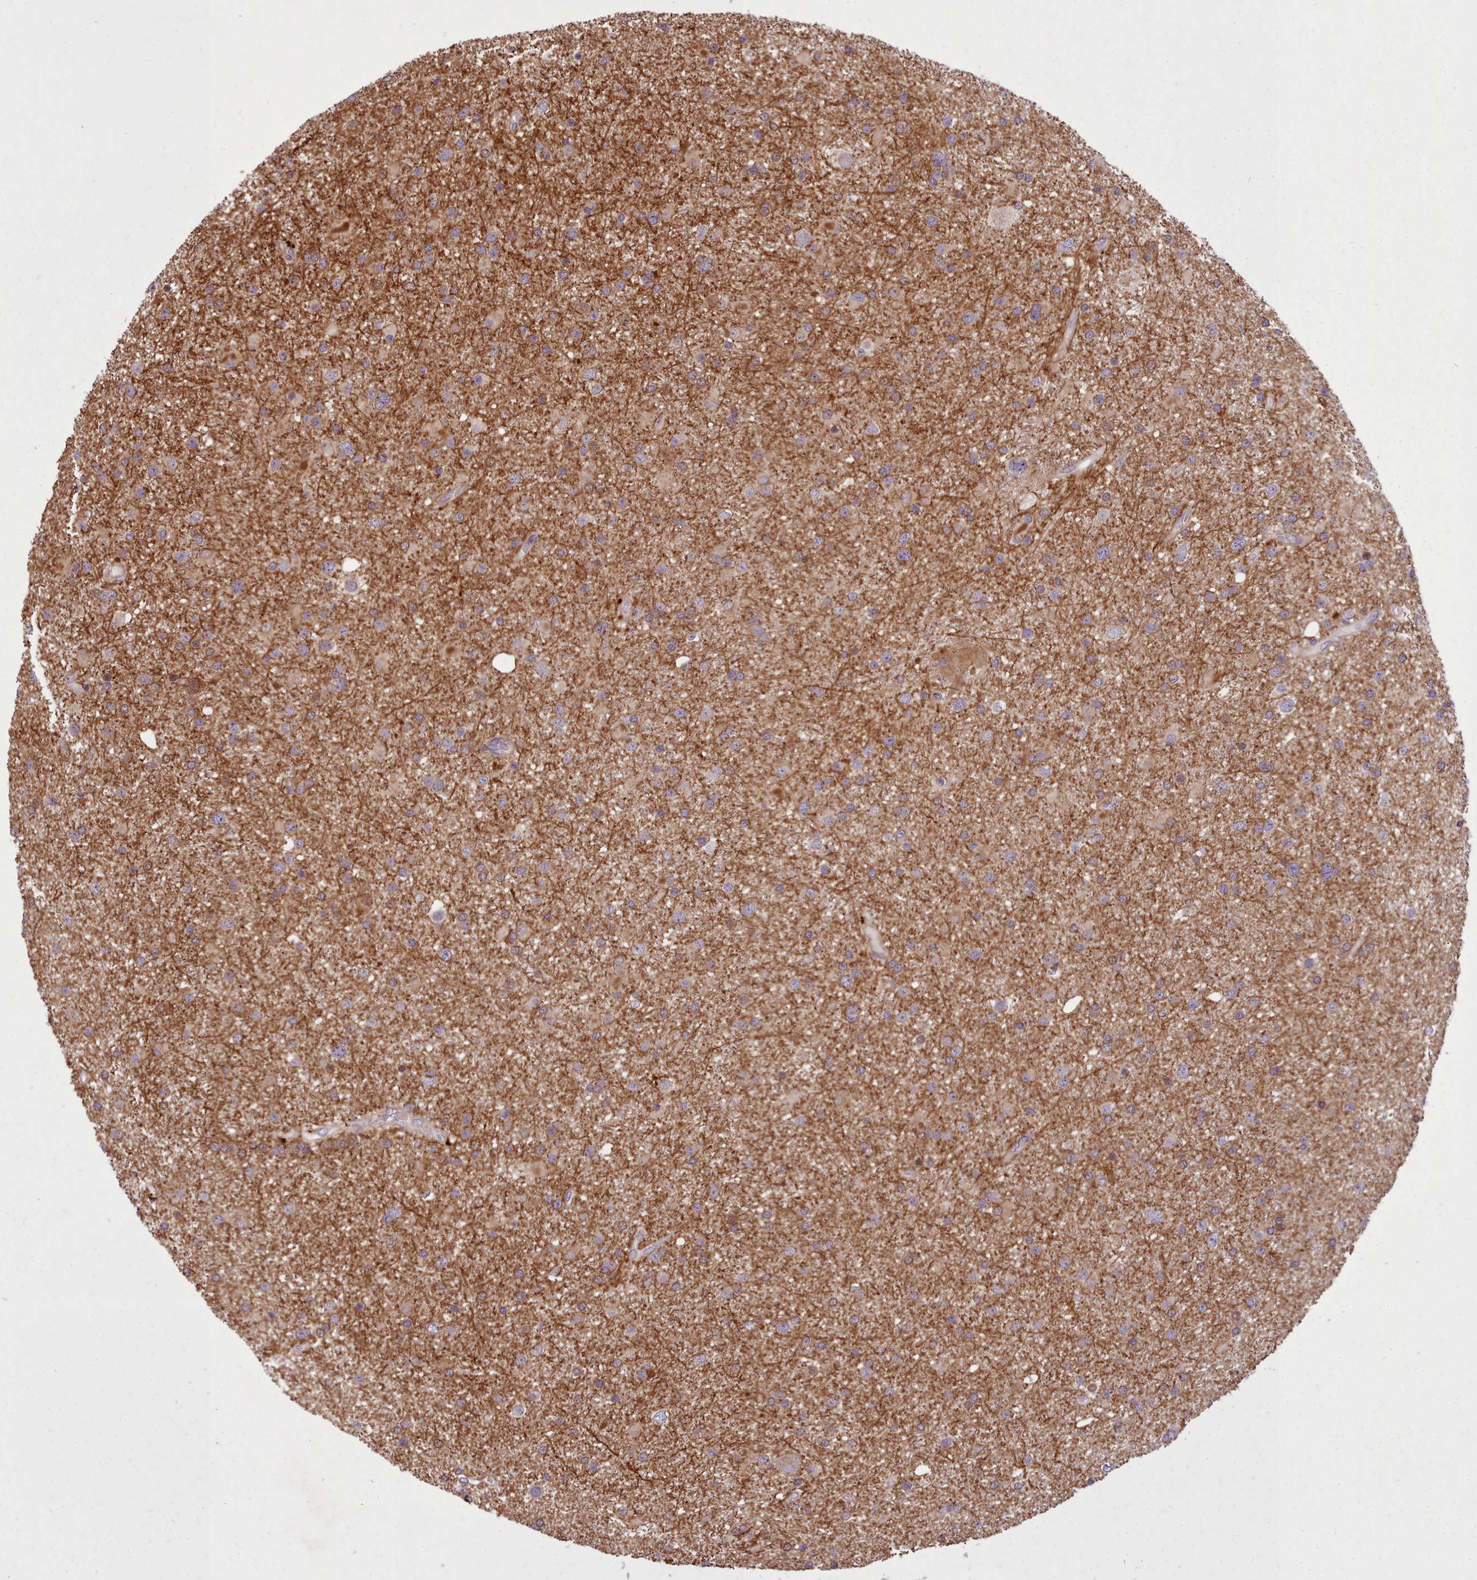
{"staining": {"intensity": "moderate", "quantity": "25%-75%", "location": "cytoplasmic/membranous"}, "tissue": "glioma", "cell_type": "Tumor cells", "image_type": "cancer", "snomed": [{"axis": "morphology", "description": "Glioma, malignant, Low grade"}, {"axis": "topography", "description": "Brain"}], "caption": "Low-grade glioma (malignant) stained with immunohistochemistry shows moderate cytoplasmic/membranous staining in approximately 25%-75% of tumor cells.", "gene": "NLRP7", "patient": {"sex": "female", "age": 32}}